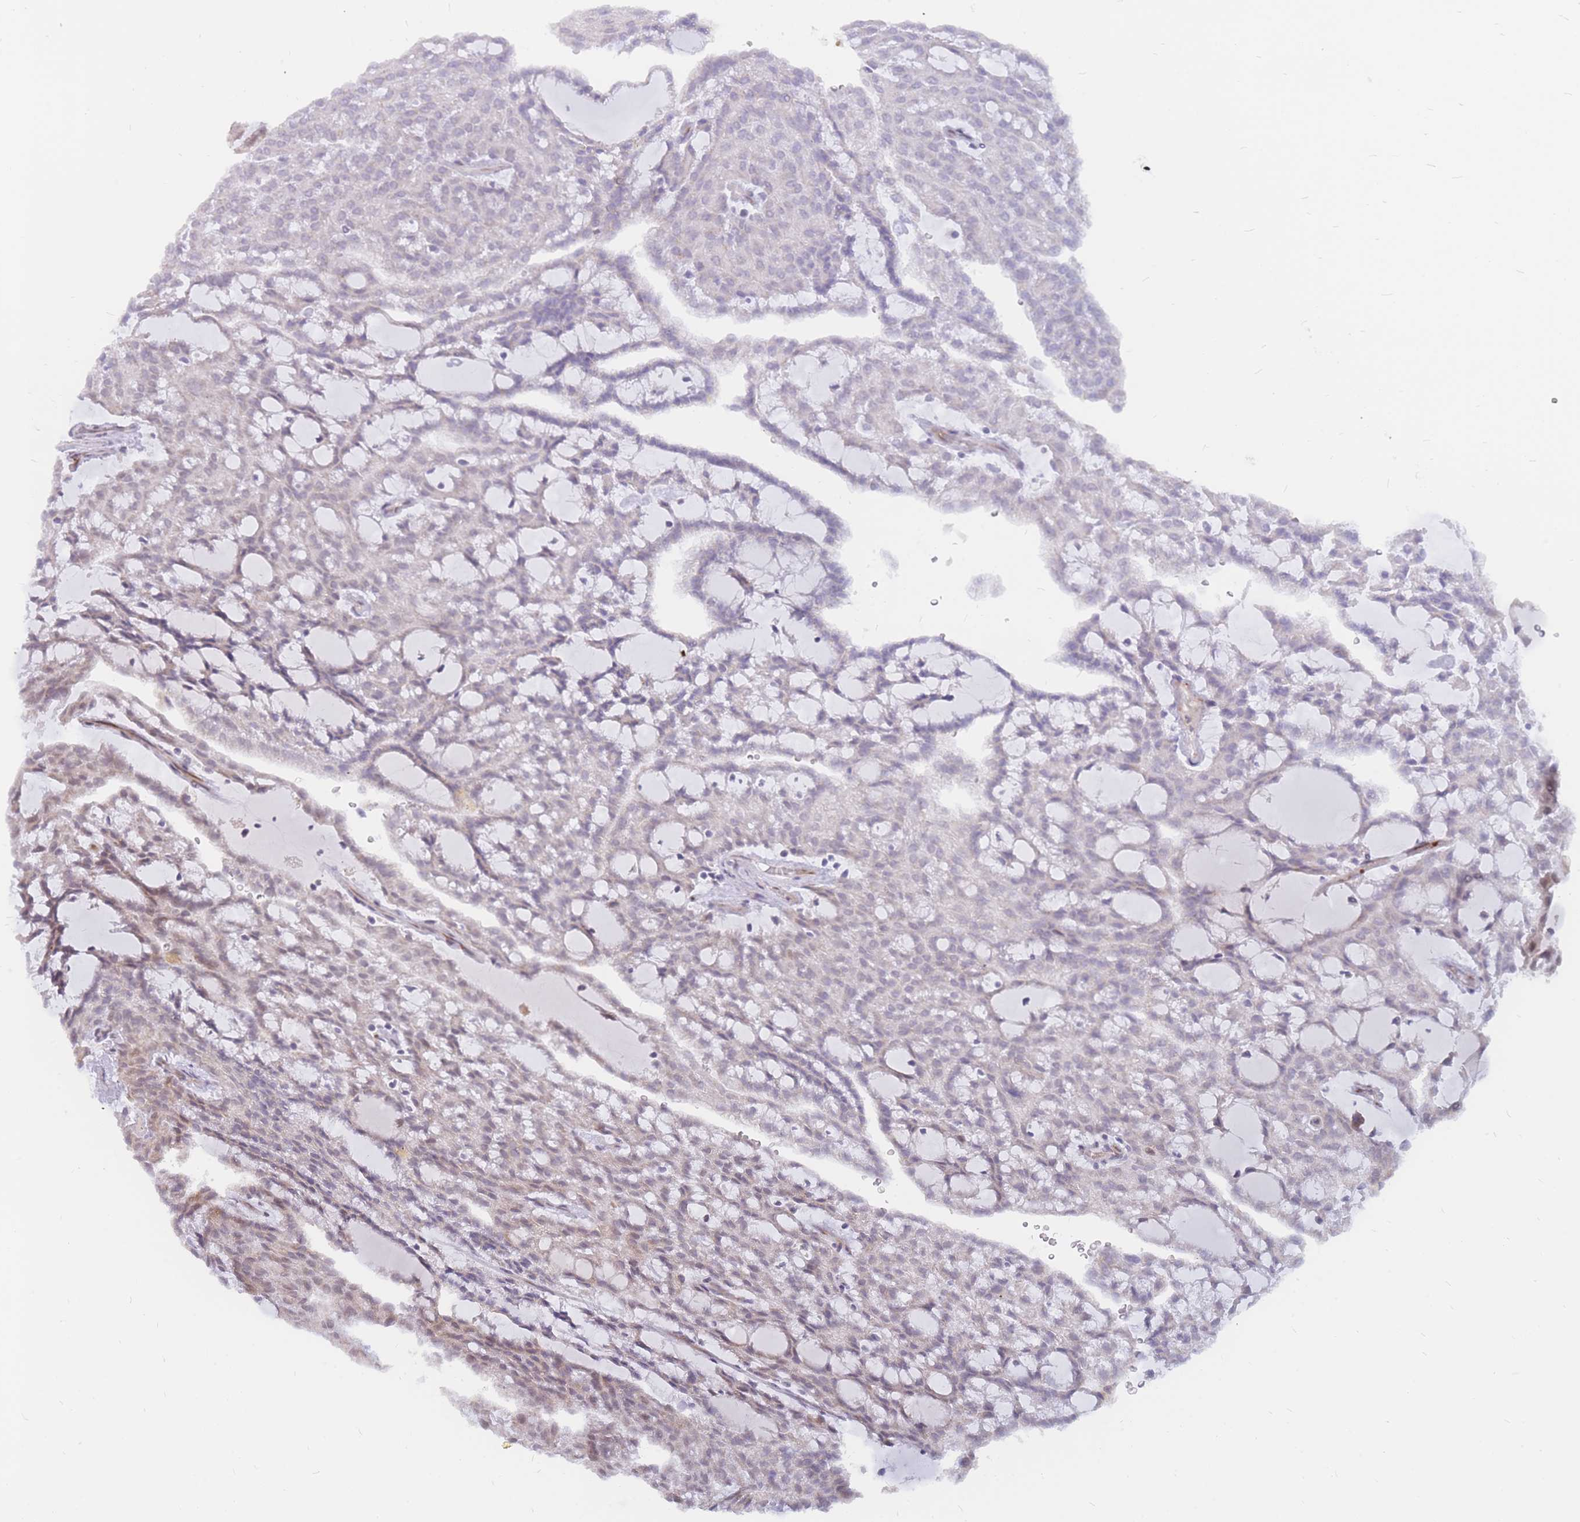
{"staining": {"intensity": "negative", "quantity": "none", "location": "none"}, "tissue": "renal cancer", "cell_type": "Tumor cells", "image_type": "cancer", "snomed": [{"axis": "morphology", "description": "Adenocarcinoma, NOS"}, {"axis": "topography", "description": "Kidney"}], "caption": "High magnification brightfield microscopy of renal cancer stained with DAB (brown) and counterstained with hematoxylin (blue): tumor cells show no significant expression. Nuclei are stained in blue.", "gene": "ADD2", "patient": {"sex": "male", "age": 63}}